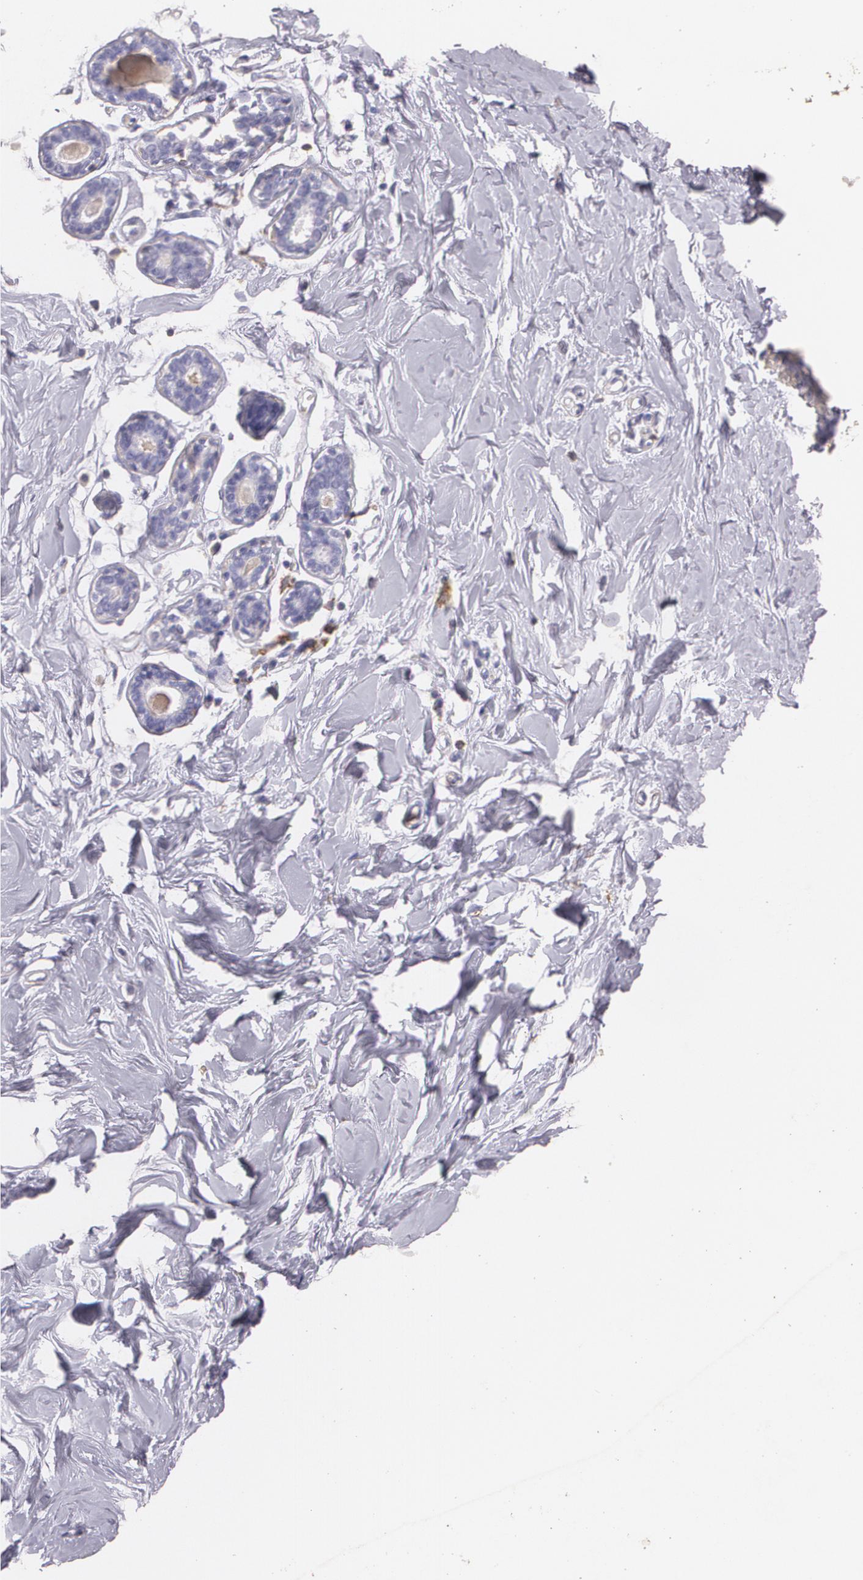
{"staining": {"intensity": "negative", "quantity": "none", "location": "none"}, "tissue": "breast", "cell_type": "Adipocytes", "image_type": "normal", "snomed": [{"axis": "morphology", "description": "Normal tissue, NOS"}, {"axis": "topography", "description": "Breast"}], "caption": "Adipocytes are negative for protein expression in unremarkable human breast. (Brightfield microscopy of DAB IHC at high magnification).", "gene": "TGFBR1", "patient": {"sex": "female", "age": 23}}